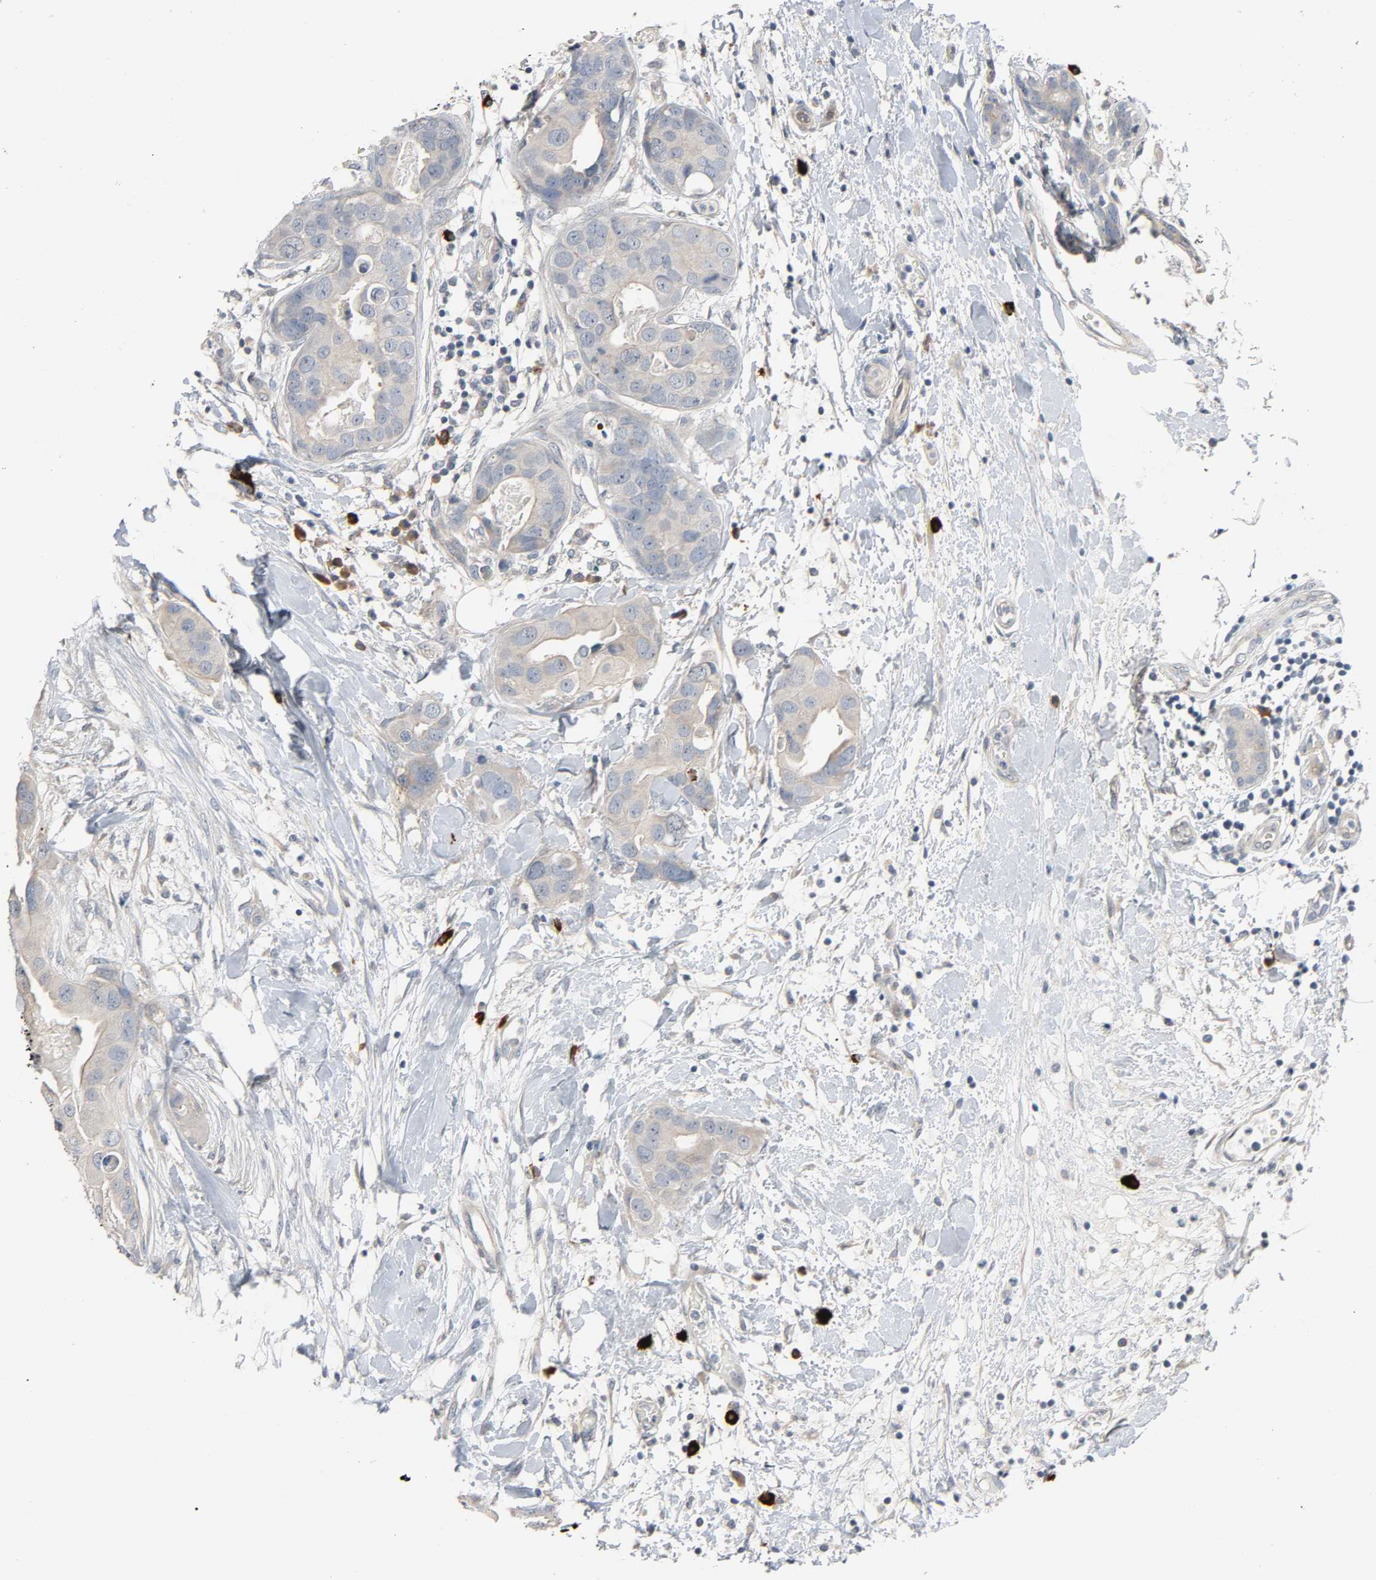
{"staining": {"intensity": "negative", "quantity": "none", "location": "none"}, "tissue": "breast cancer", "cell_type": "Tumor cells", "image_type": "cancer", "snomed": [{"axis": "morphology", "description": "Duct carcinoma"}, {"axis": "topography", "description": "Breast"}], "caption": "This is an immunohistochemistry image of breast cancer. There is no expression in tumor cells.", "gene": "LIMCH1", "patient": {"sex": "female", "age": 40}}